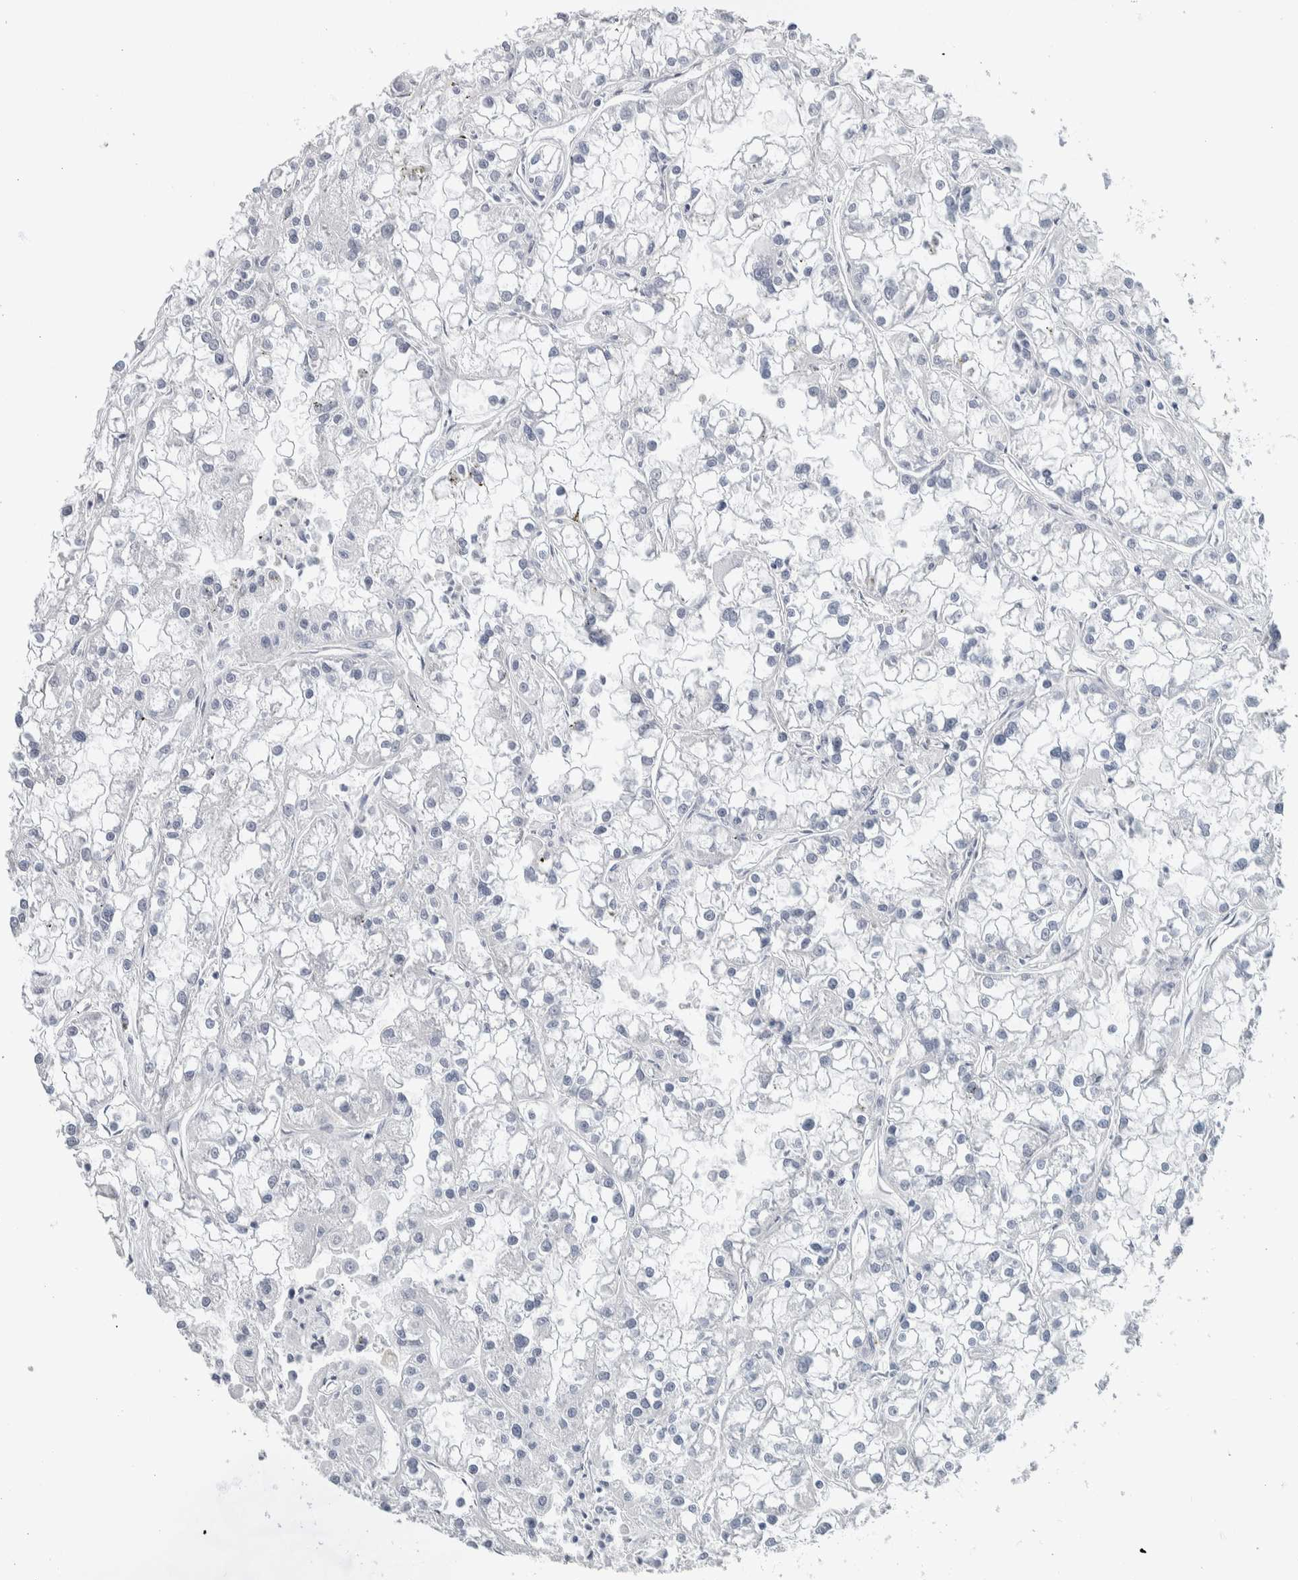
{"staining": {"intensity": "negative", "quantity": "none", "location": "none"}, "tissue": "renal cancer", "cell_type": "Tumor cells", "image_type": "cancer", "snomed": [{"axis": "morphology", "description": "Adenocarcinoma, NOS"}, {"axis": "topography", "description": "Kidney"}], "caption": "High magnification brightfield microscopy of renal cancer stained with DAB (brown) and counterstained with hematoxylin (blue): tumor cells show no significant positivity.", "gene": "NEFM", "patient": {"sex": "female", "age": 52}}